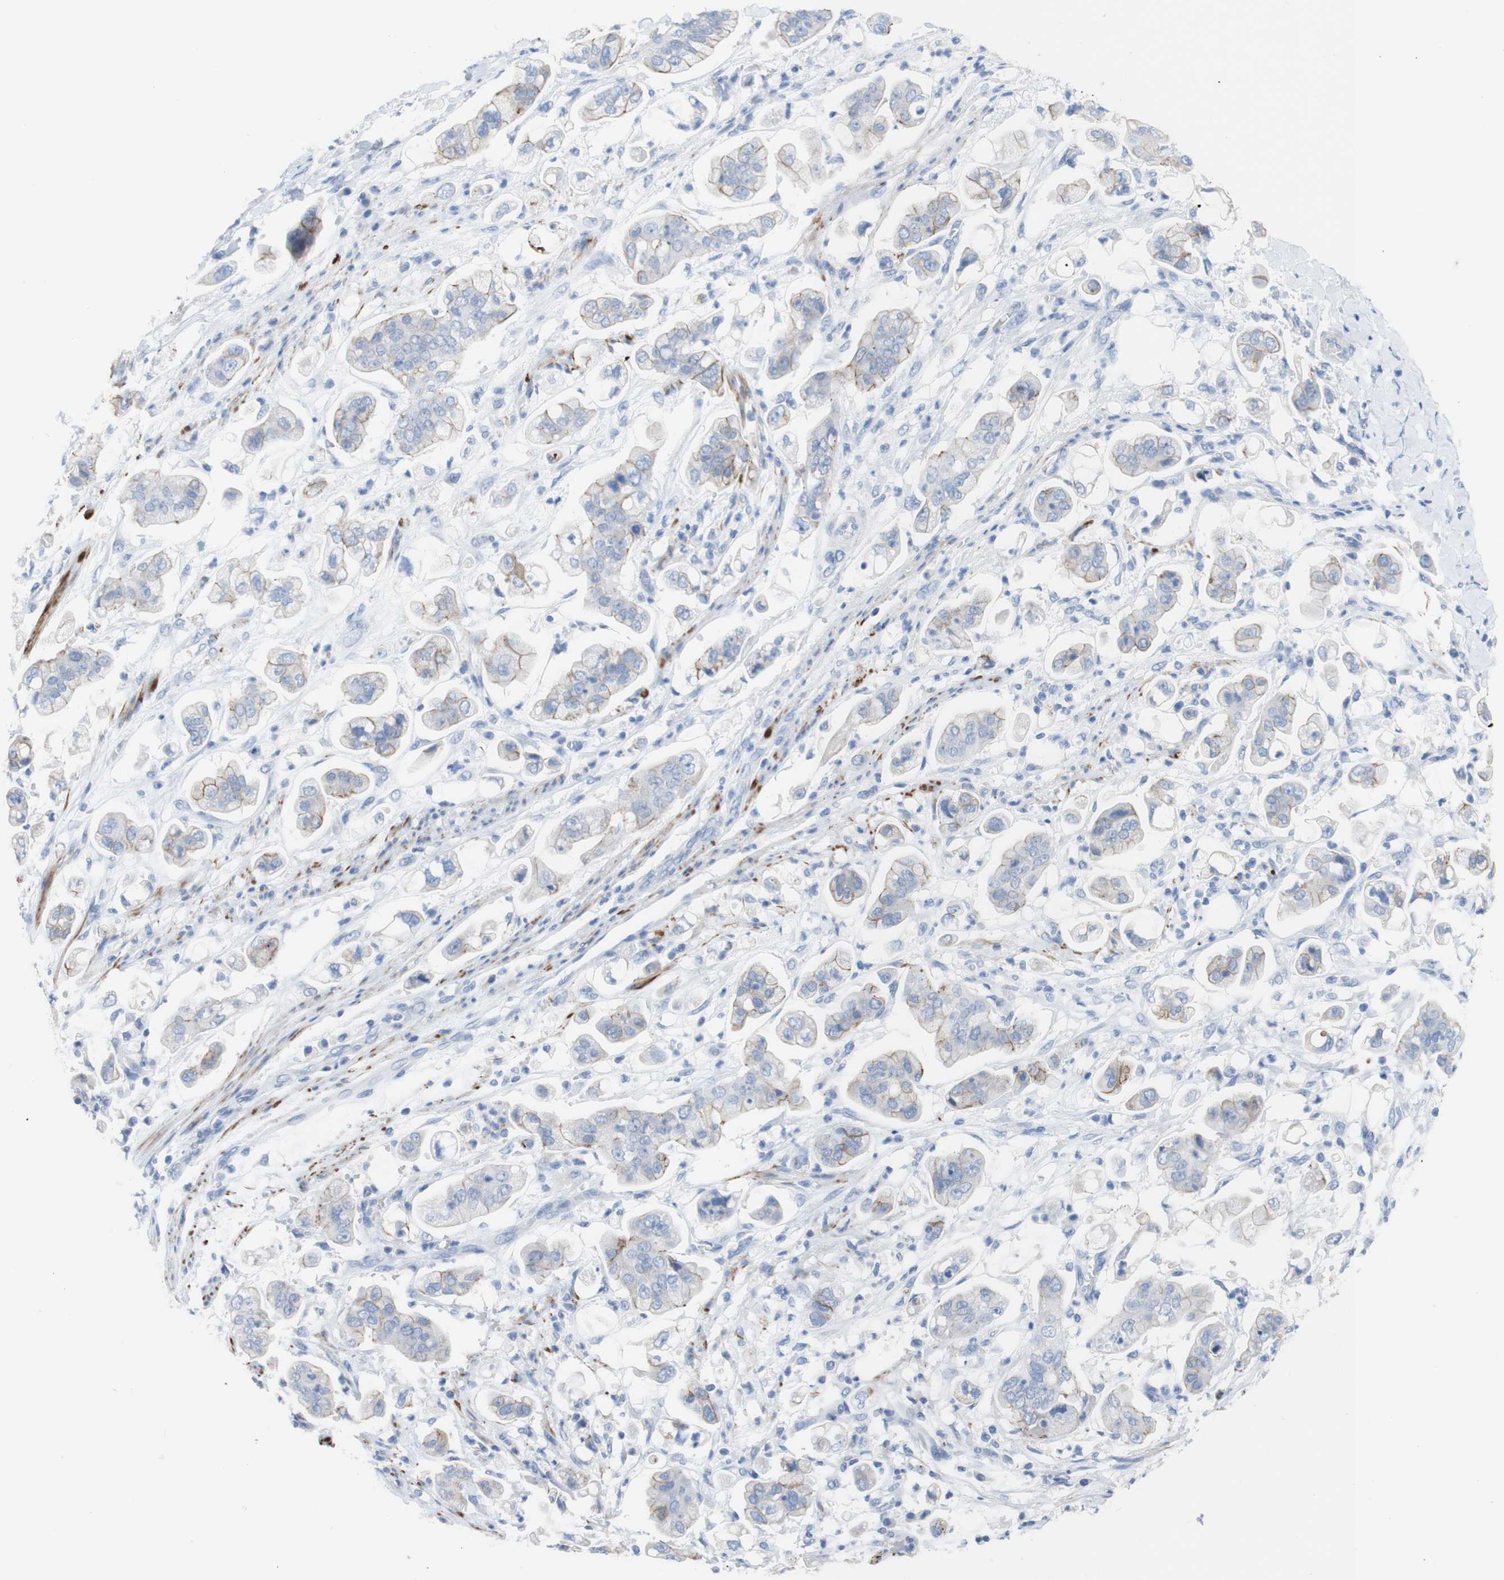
{"staining": {"intensity": "moderate", "quantity": "<25%", "location": "cytoplasmic/membranous"}, "tissue": "stomach cancer", "cell_type": "Tumor cells", "image_type": "cancer", "snomed": [{"axis": "morphology", "description": "Adenocarcinoma, NOS"}, {"axis": "topography", "description": "Stomach"}], "caption": "A low amount of moderate cytoplasmic/membranous positivity is appreciated in about <25% of tumor cells in stomach cancer tissue.", "gene": "DSC2", "patient": {"sex": "male", "age": 62}}